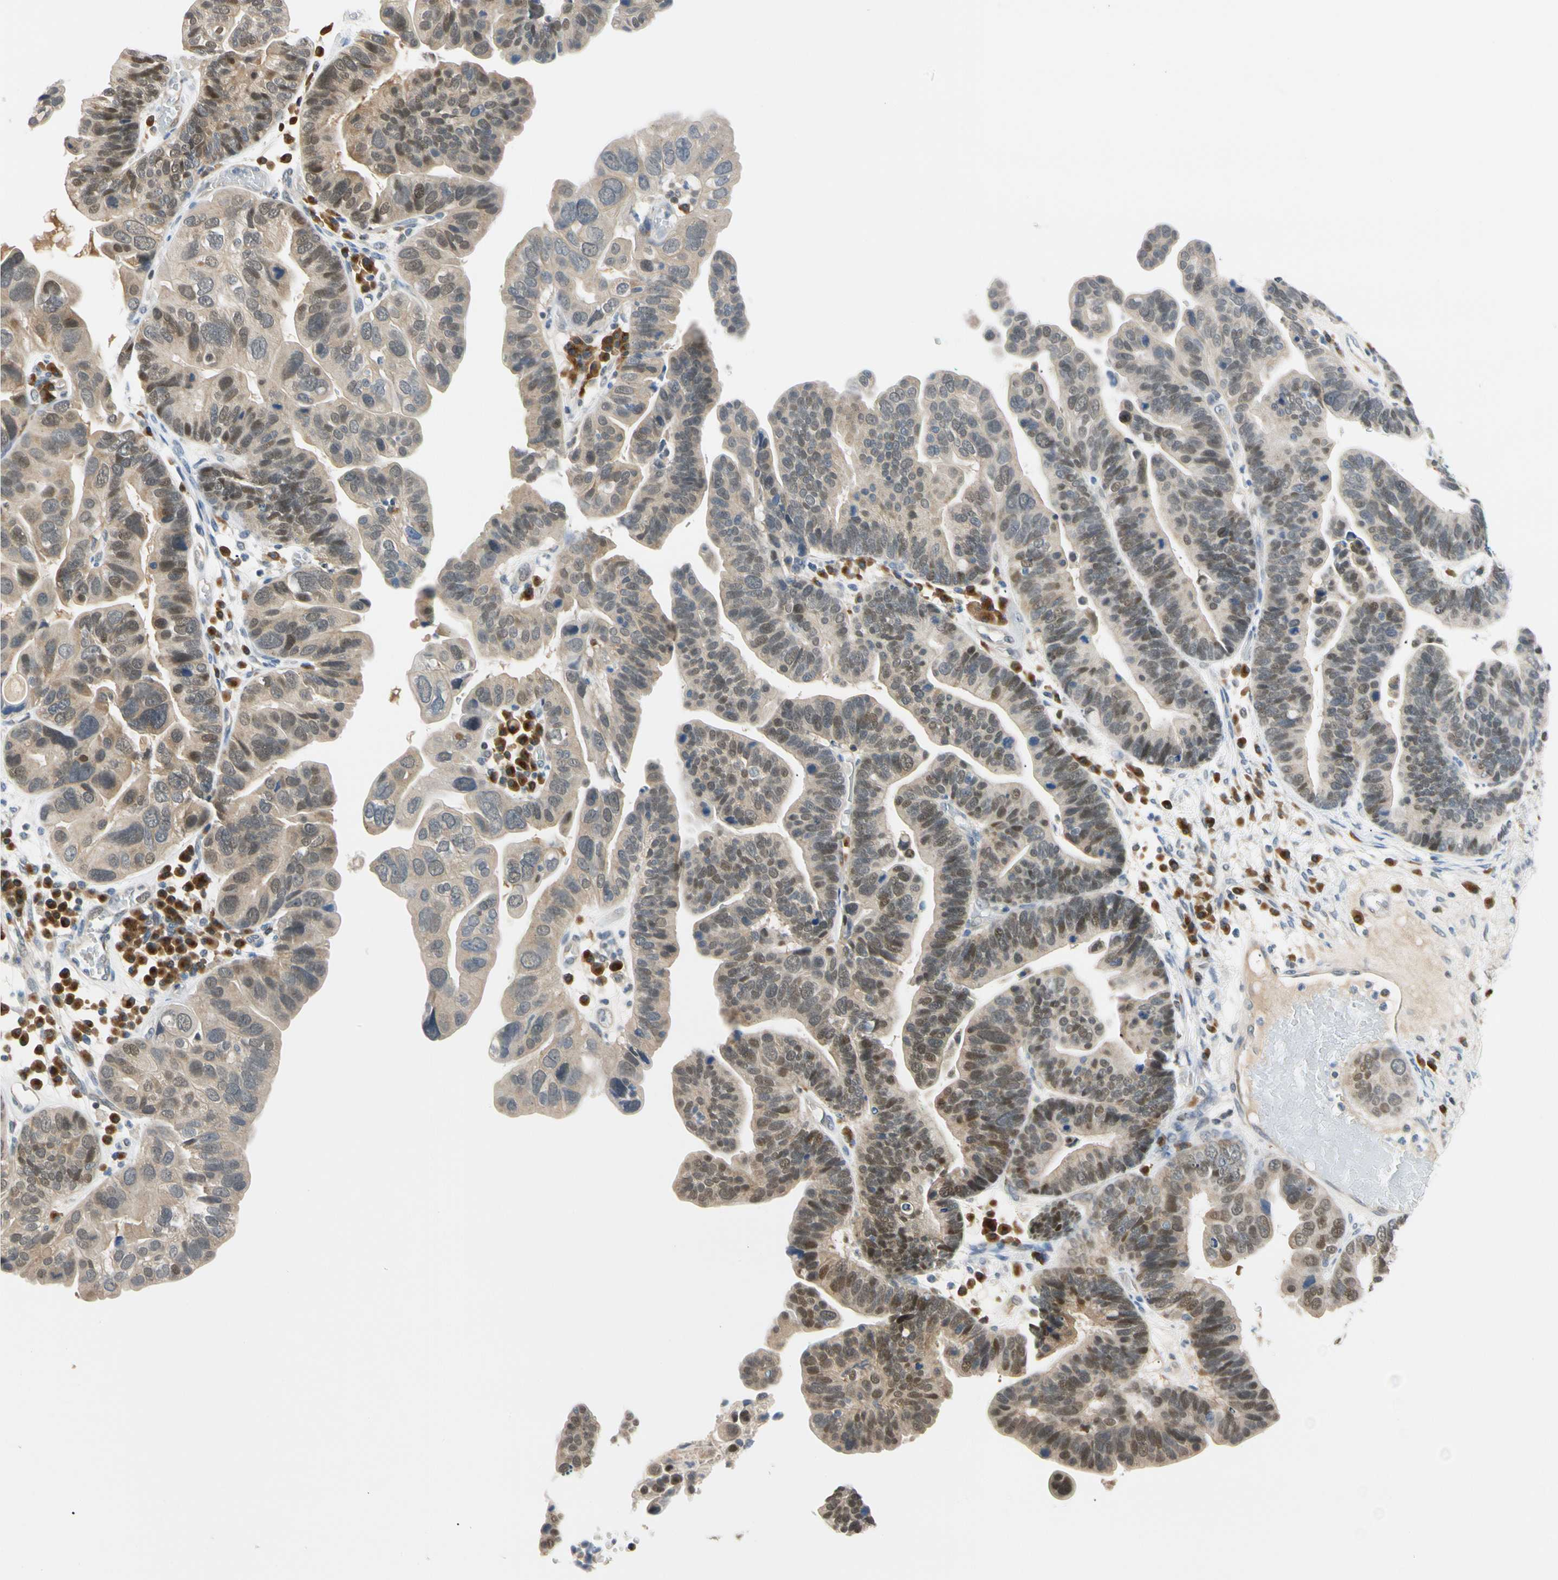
{"staining": {"intensity": "weak", "quantity": "25%-75%", "location": "cytoplasmic/membranous"}, "tissue": "ovarian cancer", "cell_type": "Tumor cells", "image_type": "cancer", "snomed": [{"axis": "morphology", "description": "Cystadenocarcinoma, serous, NOS"}, {"axis": "topography", "description": "Ovary"}], "caption": "An image of human ovarian serous cystadenocarcinoma stained for a protein demonstrates weak cytoplasmic/membranous brown staining in tumor cells.", "gene": "SEC23B", "patient": {"sex": "female", "age": 56}}